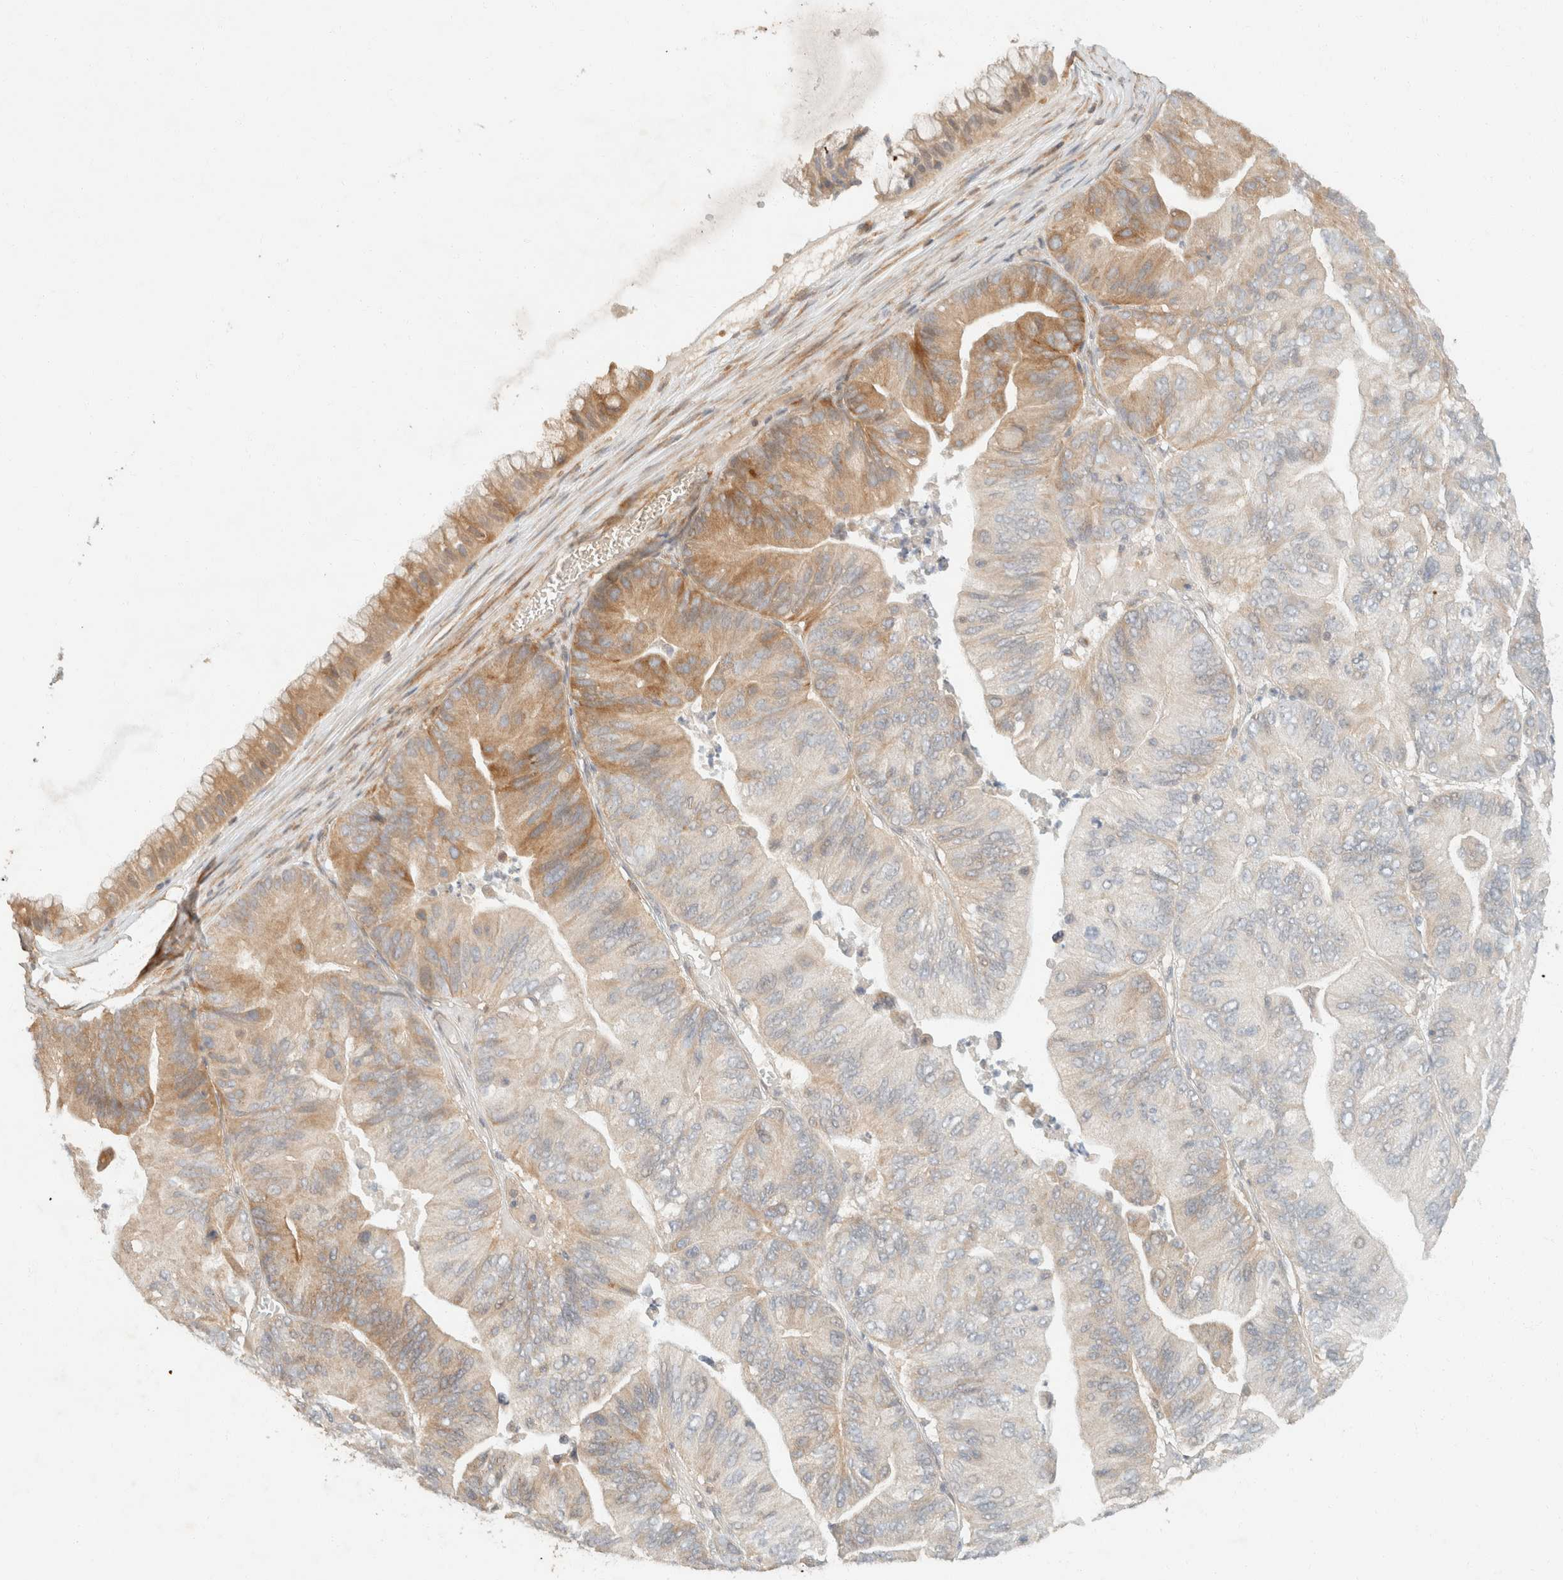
{"staining": {"intensity": "moderate", "quantity": "<25%", "location": "cytoplasmic/membranous"}, "tissue": "ovarian cancer", "cell_type": "Tumor cells", "image_type": "cancer", "snomed": [{"axis": "morphology", "description": "Cystadenocarcinoma, mucinous, NOS"}, {"axis": "topography", "description": "Ovary"}], "caption": "IHC of ovarian cancer displays low levels of moderate cytoplasmic/membranous positivity in about <25% of tumor cells.", "gene": "TACC1", "patient": {"sex": "female", "age": 61}}